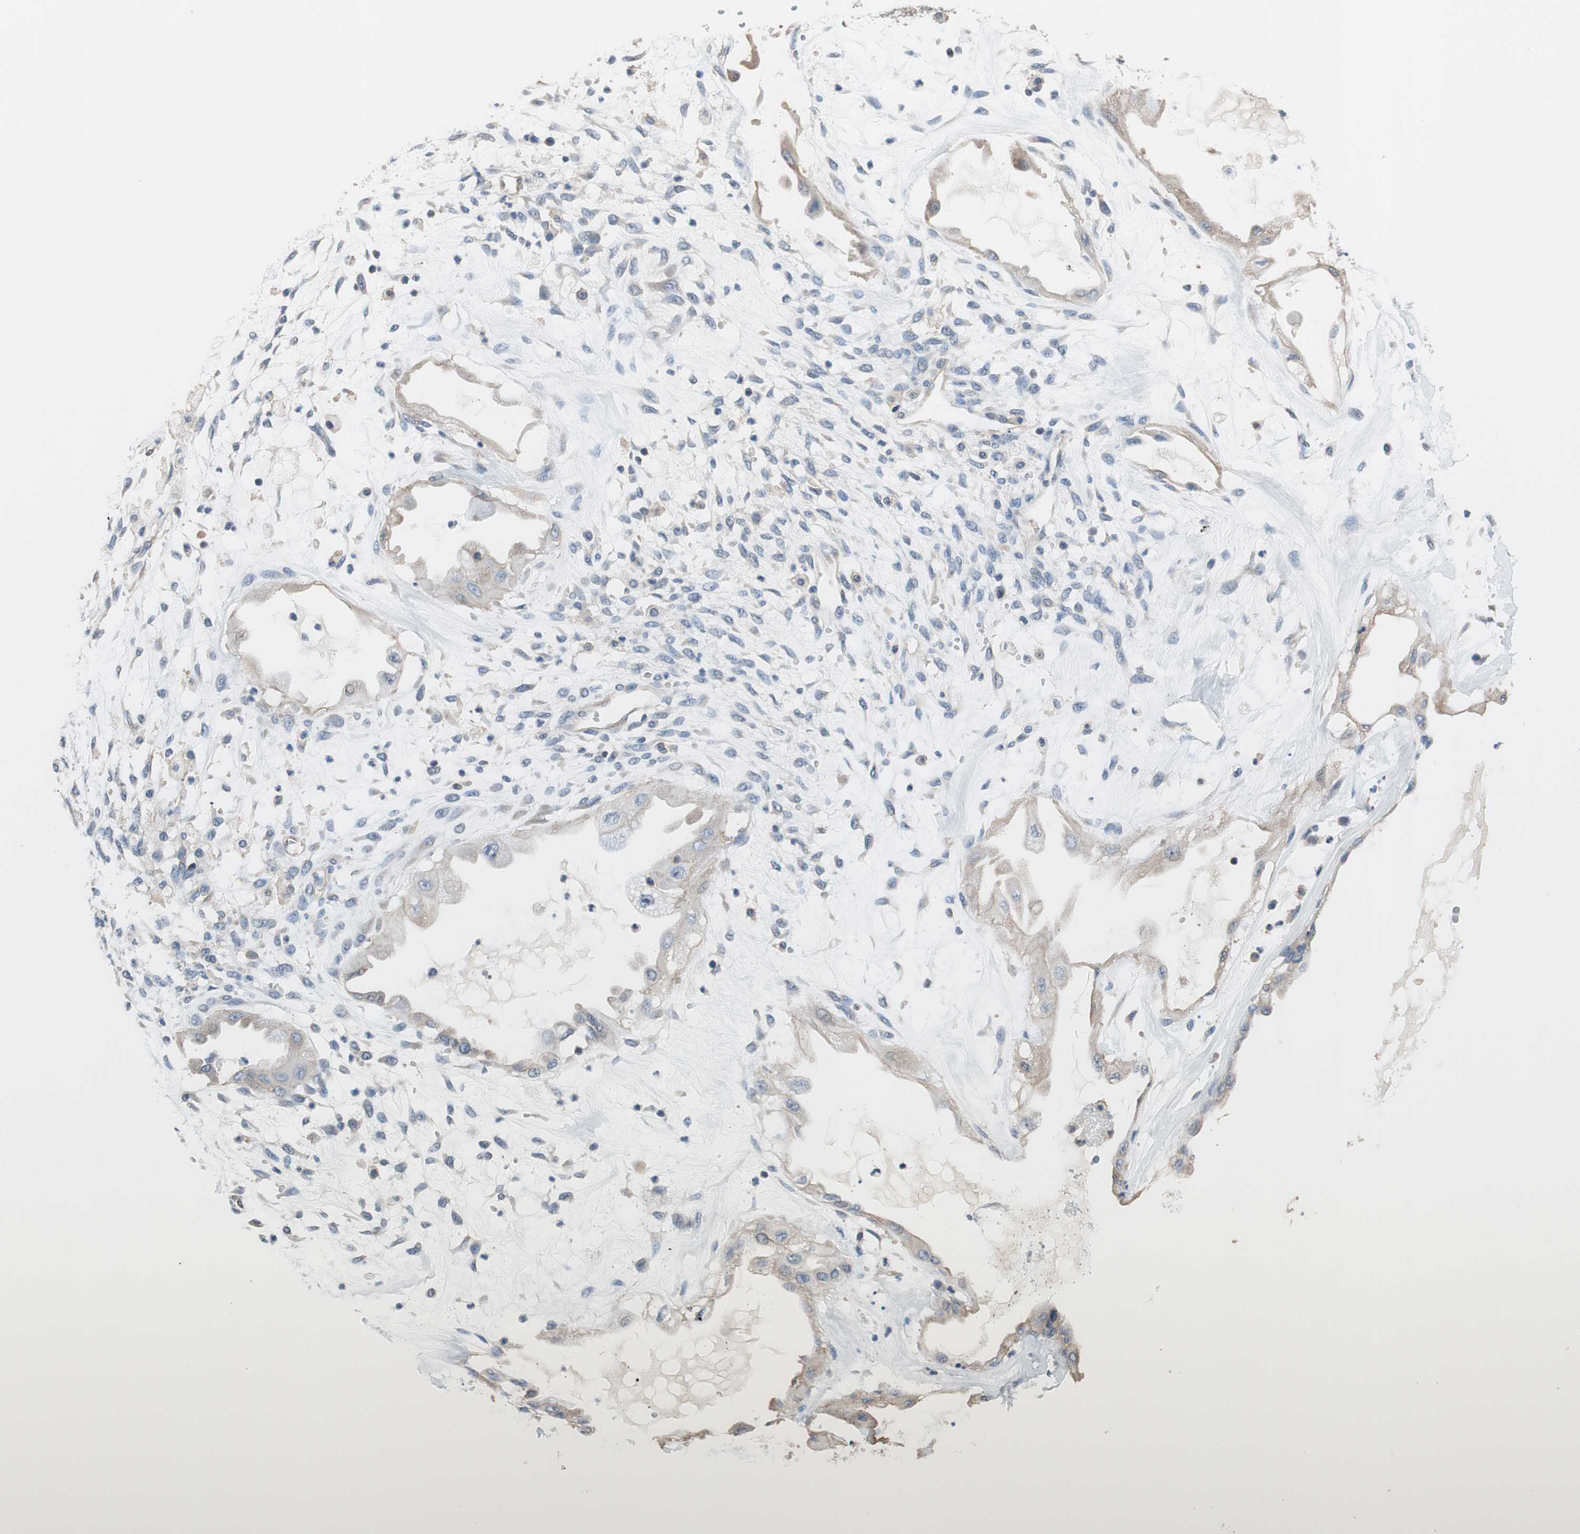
{"staining": {"intensity": "weak", "quantity": "25%-75%", "location": "cytoplasmic/membranous"}, "tissue": "ovarian cancer", "cell_type": "Tumor cells", "image_type": "cancer", "snomed": [{"axis": "morphology", "description": "Carcinoma, NOS"}, {"axis": "morphology", "description": "Carcinoma, endometroid"}, {"axis": "topography", "description": "Ovary"}], "caption": "Protein expression analysis of human ovarian endometroid carcinoma reveals weak cytoplasmic/membranous expression in approximately 25%-75% of tumor cells.", "gene": "CALML3", "patient": {"sex": "female", "age": 50}}